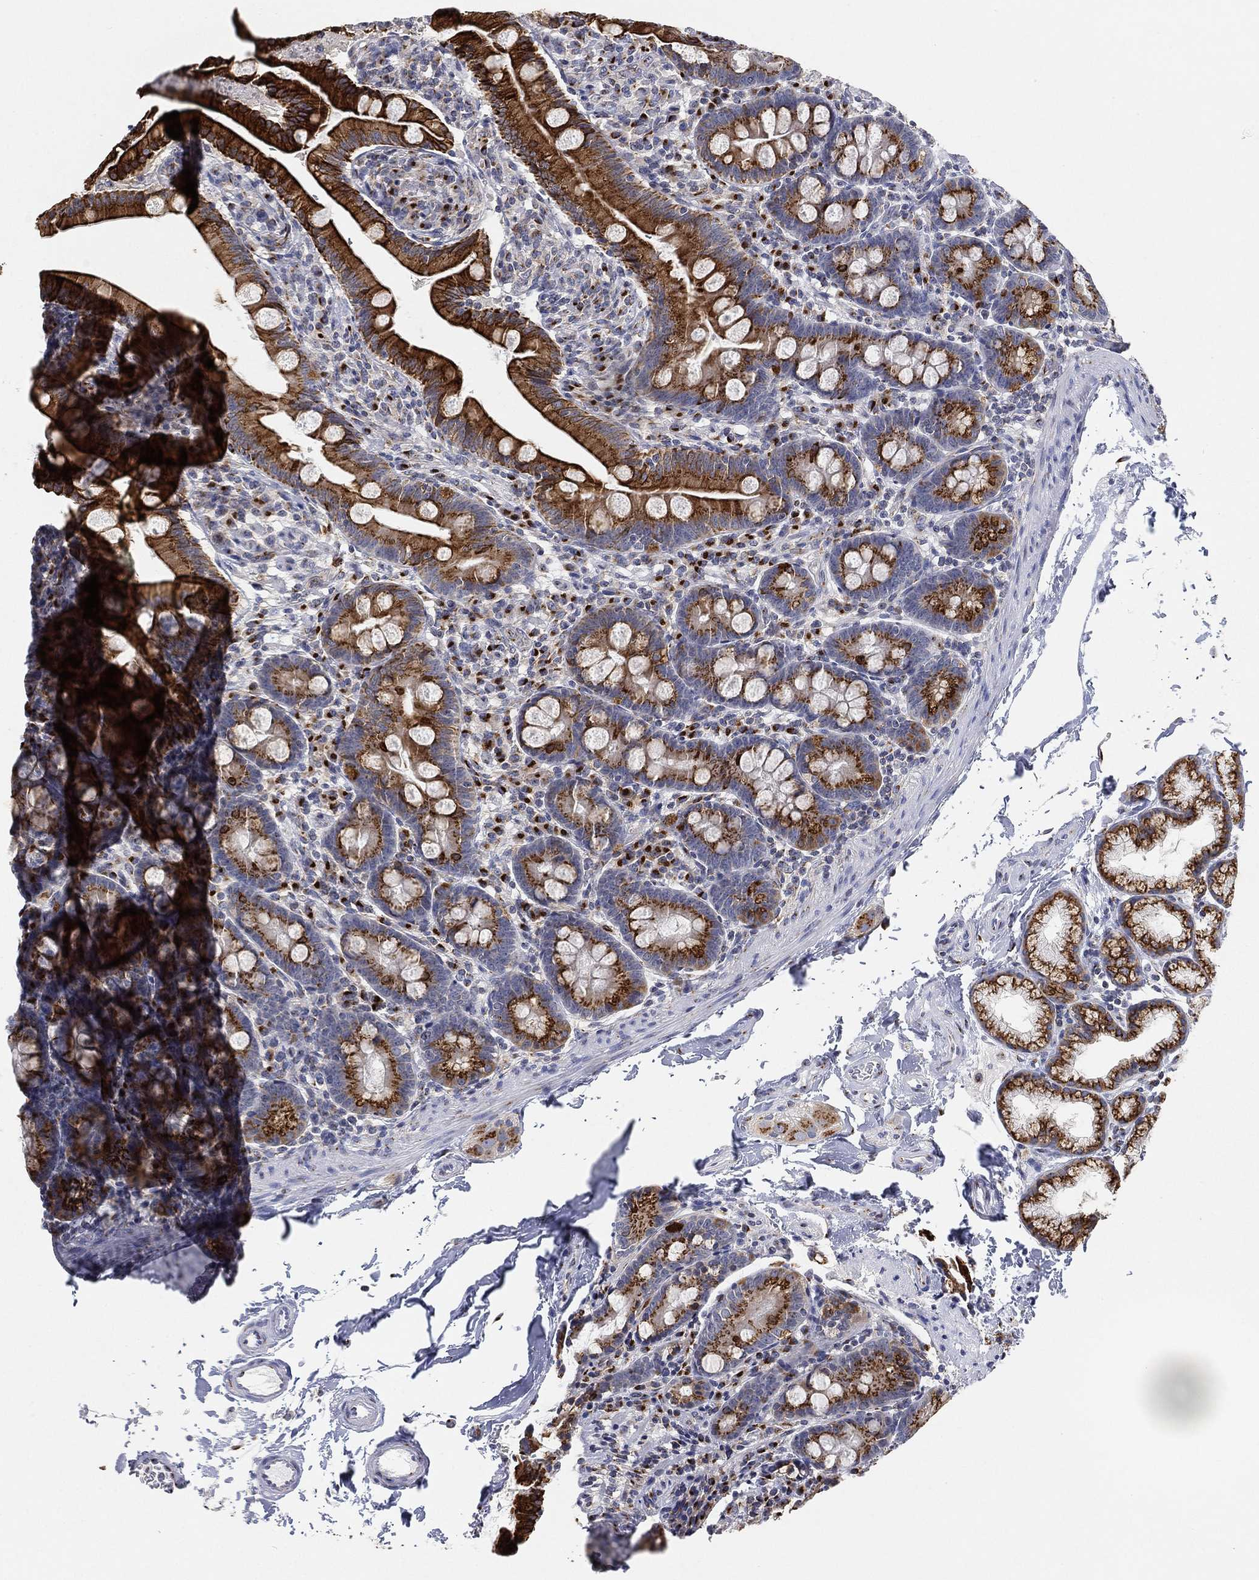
{"staining": {"intensity": "strong", "quantity": ">75%", "location": "cytoplasmic/membranous"}, "tissue": "small intestine", "cell_type": "Glandular cells", "image_type": "normal", "snomed": [{"axis": "morphology", "description": "Normal tissue, NOS"}, {"axis": "topography", "description": "Small intestine"}], "caption": "Immunohistochemical staining of unremarkable human small intestine demonstrates >75% levels of strong cytoplasmic/membranous protein positivity in approximately >75% of glandular cells. (DAB (3,3'-diaminobenzidine) = brown stain, brightfield microscopy at high magnification).", "gene": "TICAM1", "patient": {"sex": "female", "age": 44}}